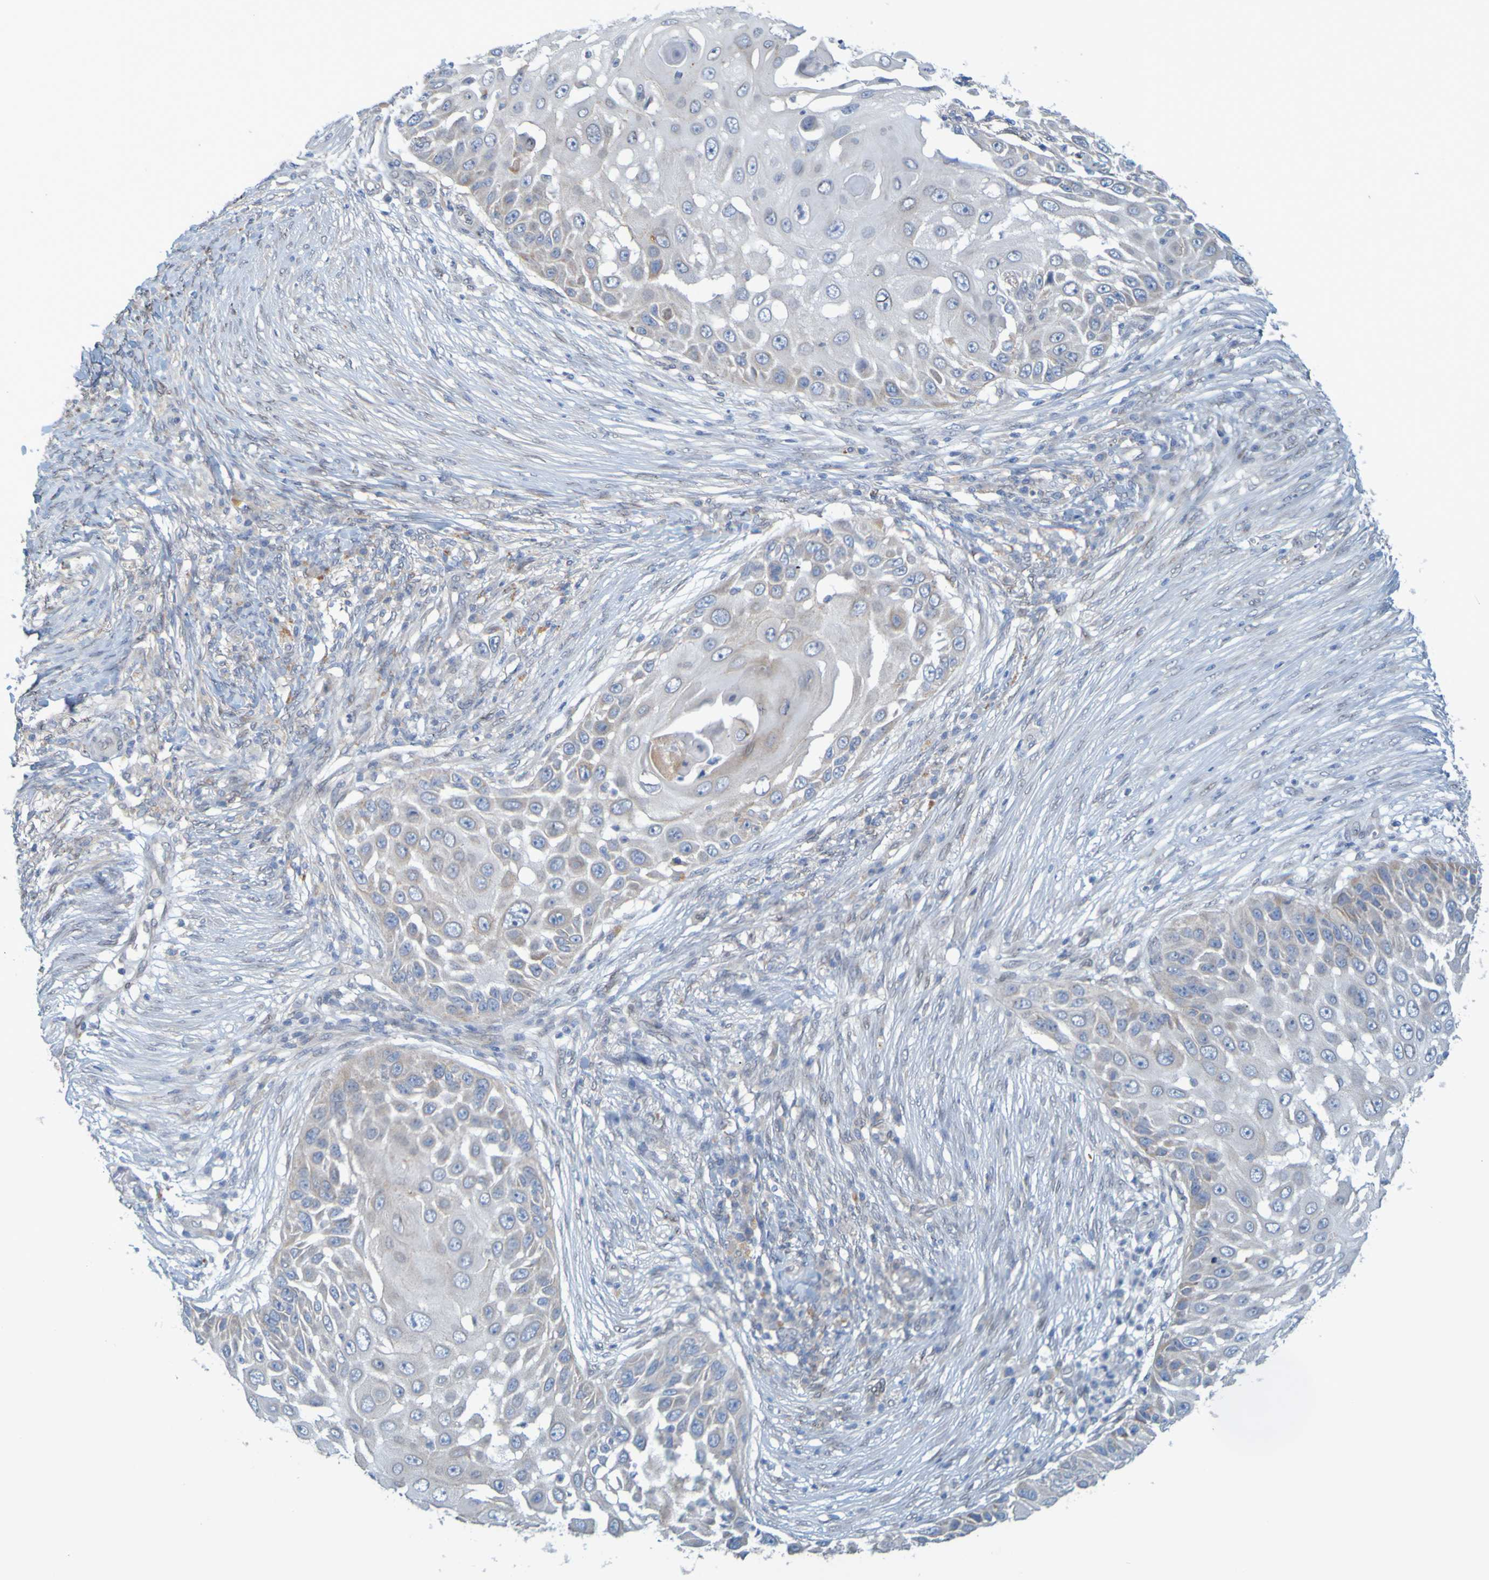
{"staining": {"intensity": "negative", "quantity": "none", "location": "none"}, "tissue": "skin cancer", "cell_type": "Tumor cells", "image_type": "cancer", "snomed": [{"axis": "morphology", "description": "Squamous cell carcinoma, NOS"}, {"axis": "topography", "description": "Skin"}], "caption": "Immunohistochemistry (IHC) of skin cancer (squamous cell carcinoma) demonstrates no expression in tumor cells. The staining is performed using DAB (3,3'-diaminobenzidine) brown chromogen with nuclei counter-stained in using hematoxylin.", "gene": "MAG", "patient": {"sex": "female", "age": 44}}